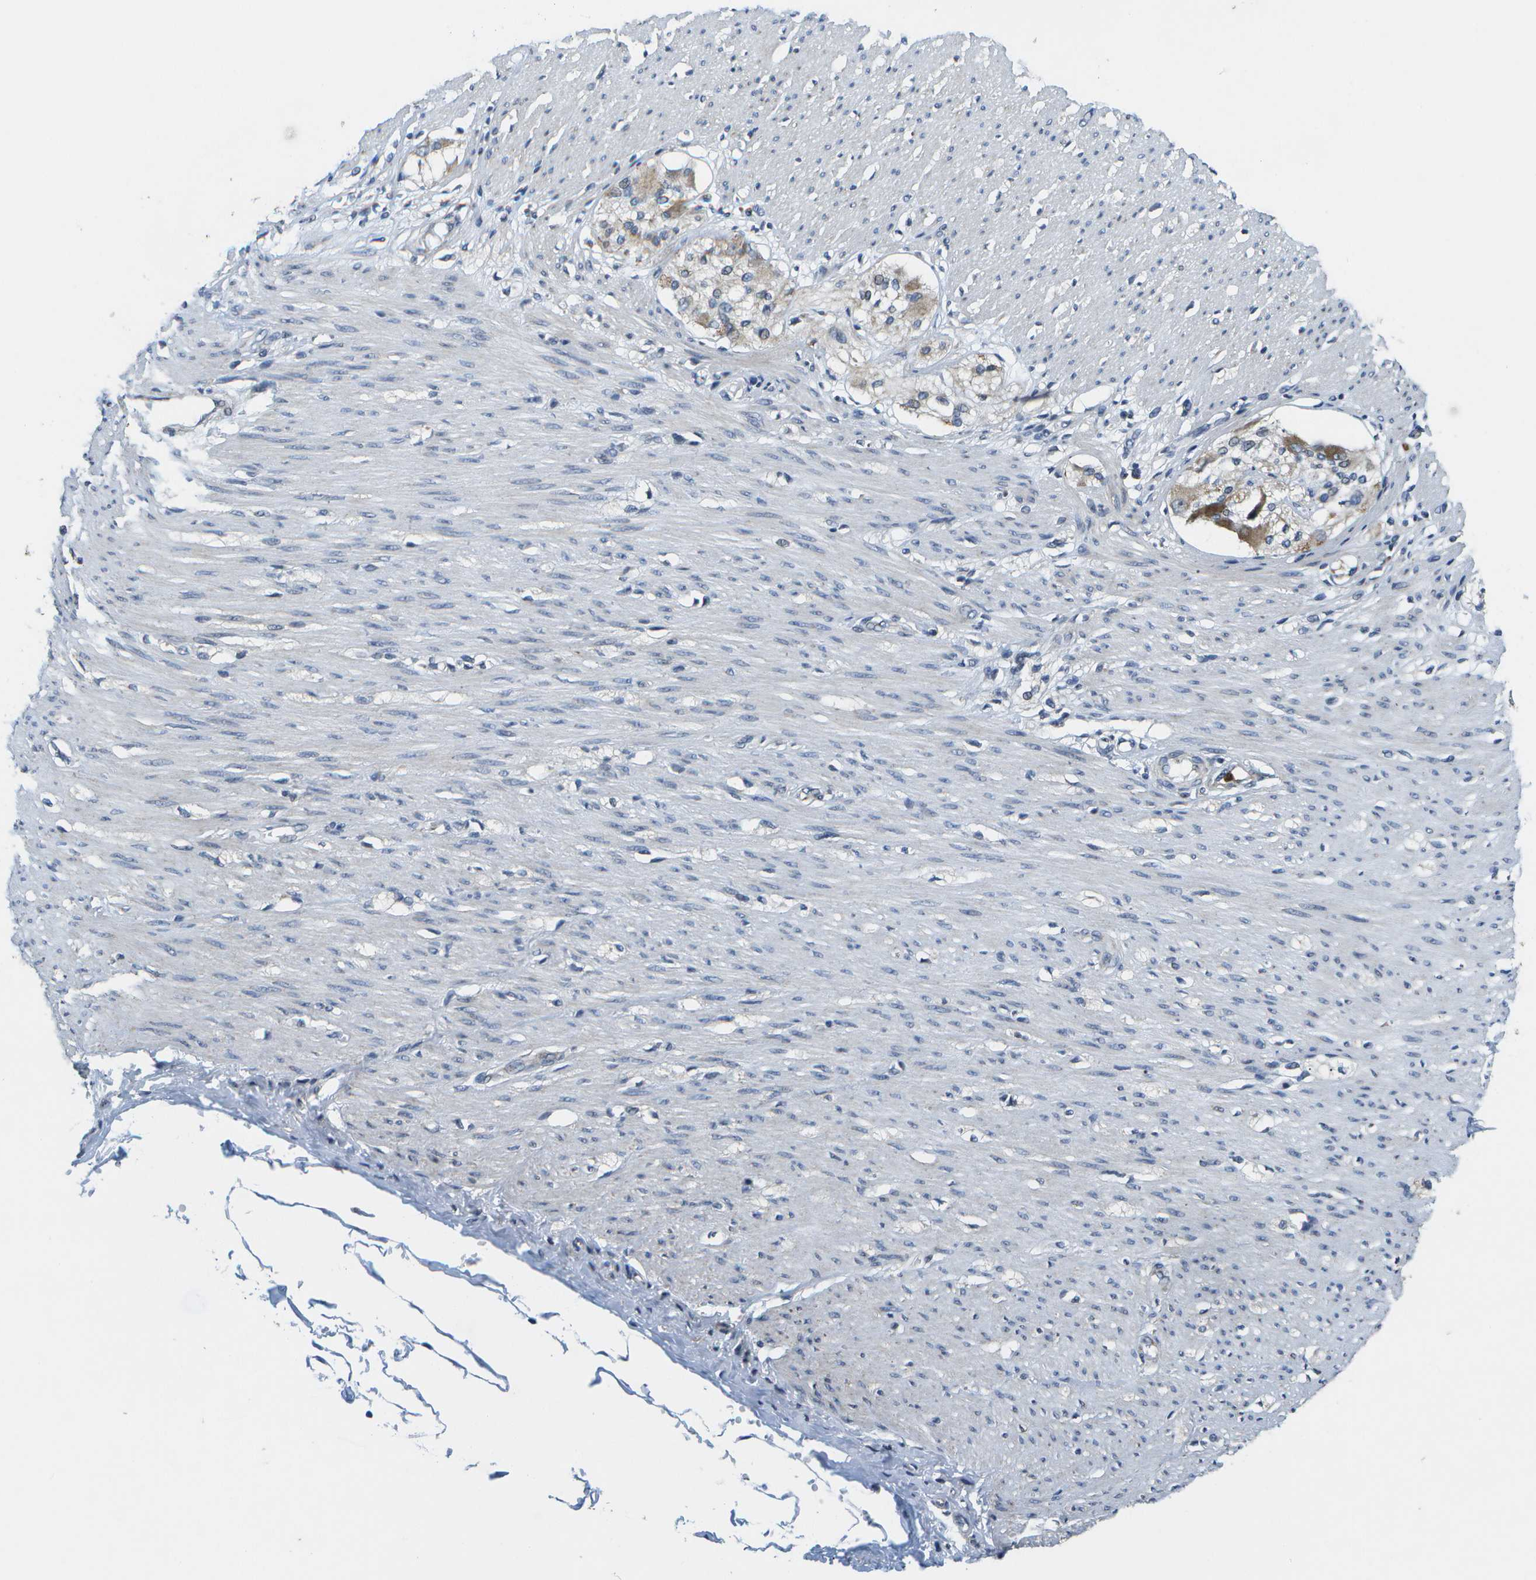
{"staining": {"intensity": "negative", "quantity": "none", "location": "none"}, "tissue": "adipose tissue", "cell_type": "Adipocytes", "image_type": "normal", "snomed": [{"axis": "morphology", "description": "Normal tissue, NOS"}, {"axis": "morphology", "description": "Adenocarcinoma, NOS"}, {"axis": "topography", "description": "Colon"}, {"axis": "topography", "description": "Peripheral nerve tissue"}], "caption": "IHC of normal human adipose tissue reveals no staining in adipocytes.", "gene": "GALNT15", "patient": {"sex": "male", "age": 14}}